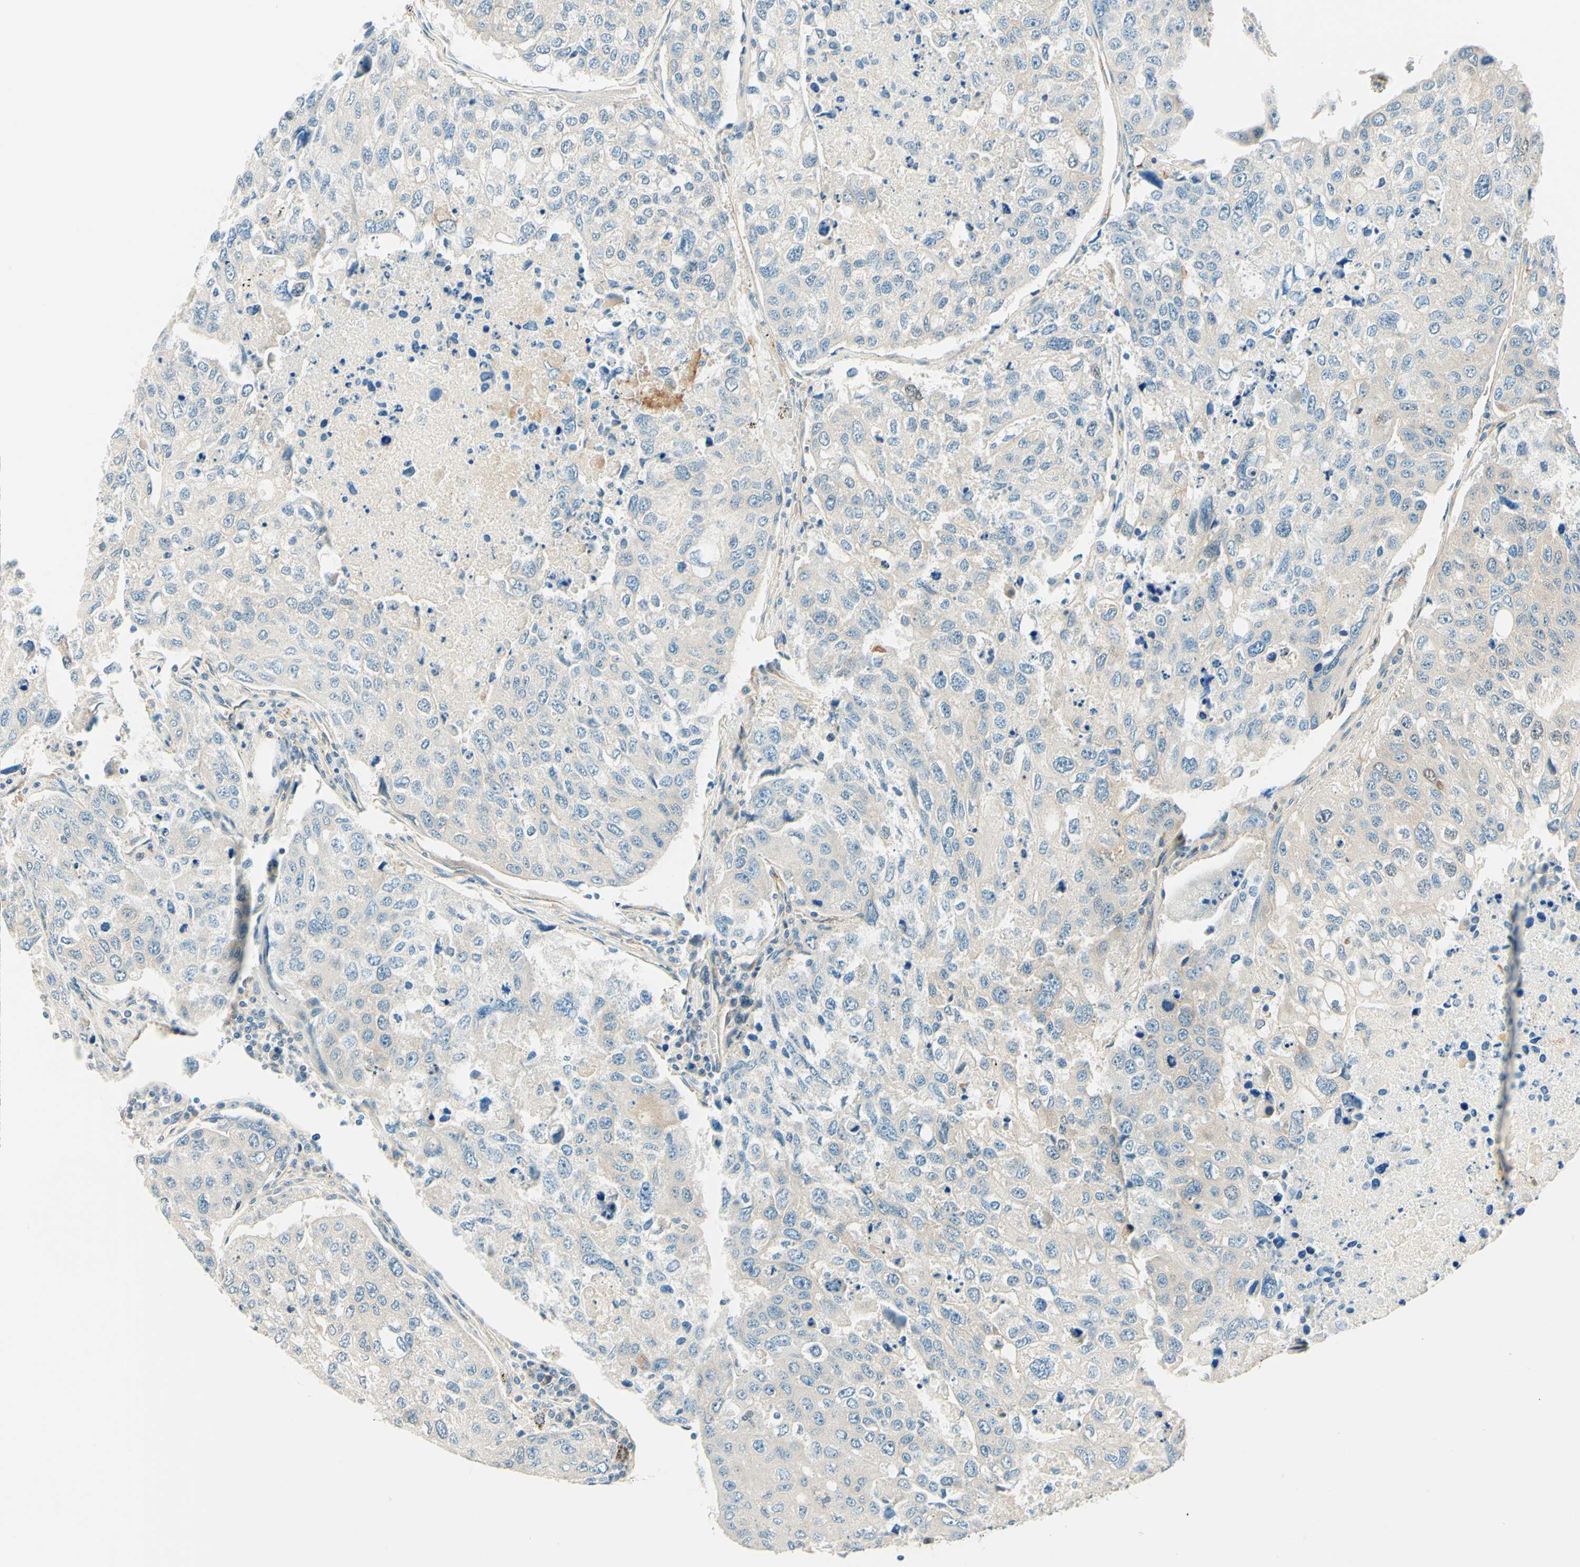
{"staining": {"intensity": "negative", "quantity": "none", "location": "none"}, "tissue": "urothelial cancer", "cell_type": "Tumor cells", "image_type": "cancer", "snomed": [{"axis": "morphology", "description": "Urothelial carcinoma, High grade"}, {"axis": "topography", "description": "Lymph node"}, {"axis": "topography", "description": "Urinary bladder"}], "caption": "Immunohistochemistry (IHC) photomicrograph of human urothelial cancer stained for a protein (brown), which shows no staining in tumor cells.", "gene": "TAOK2", "patient": {"sex": "male", "age": 51}}